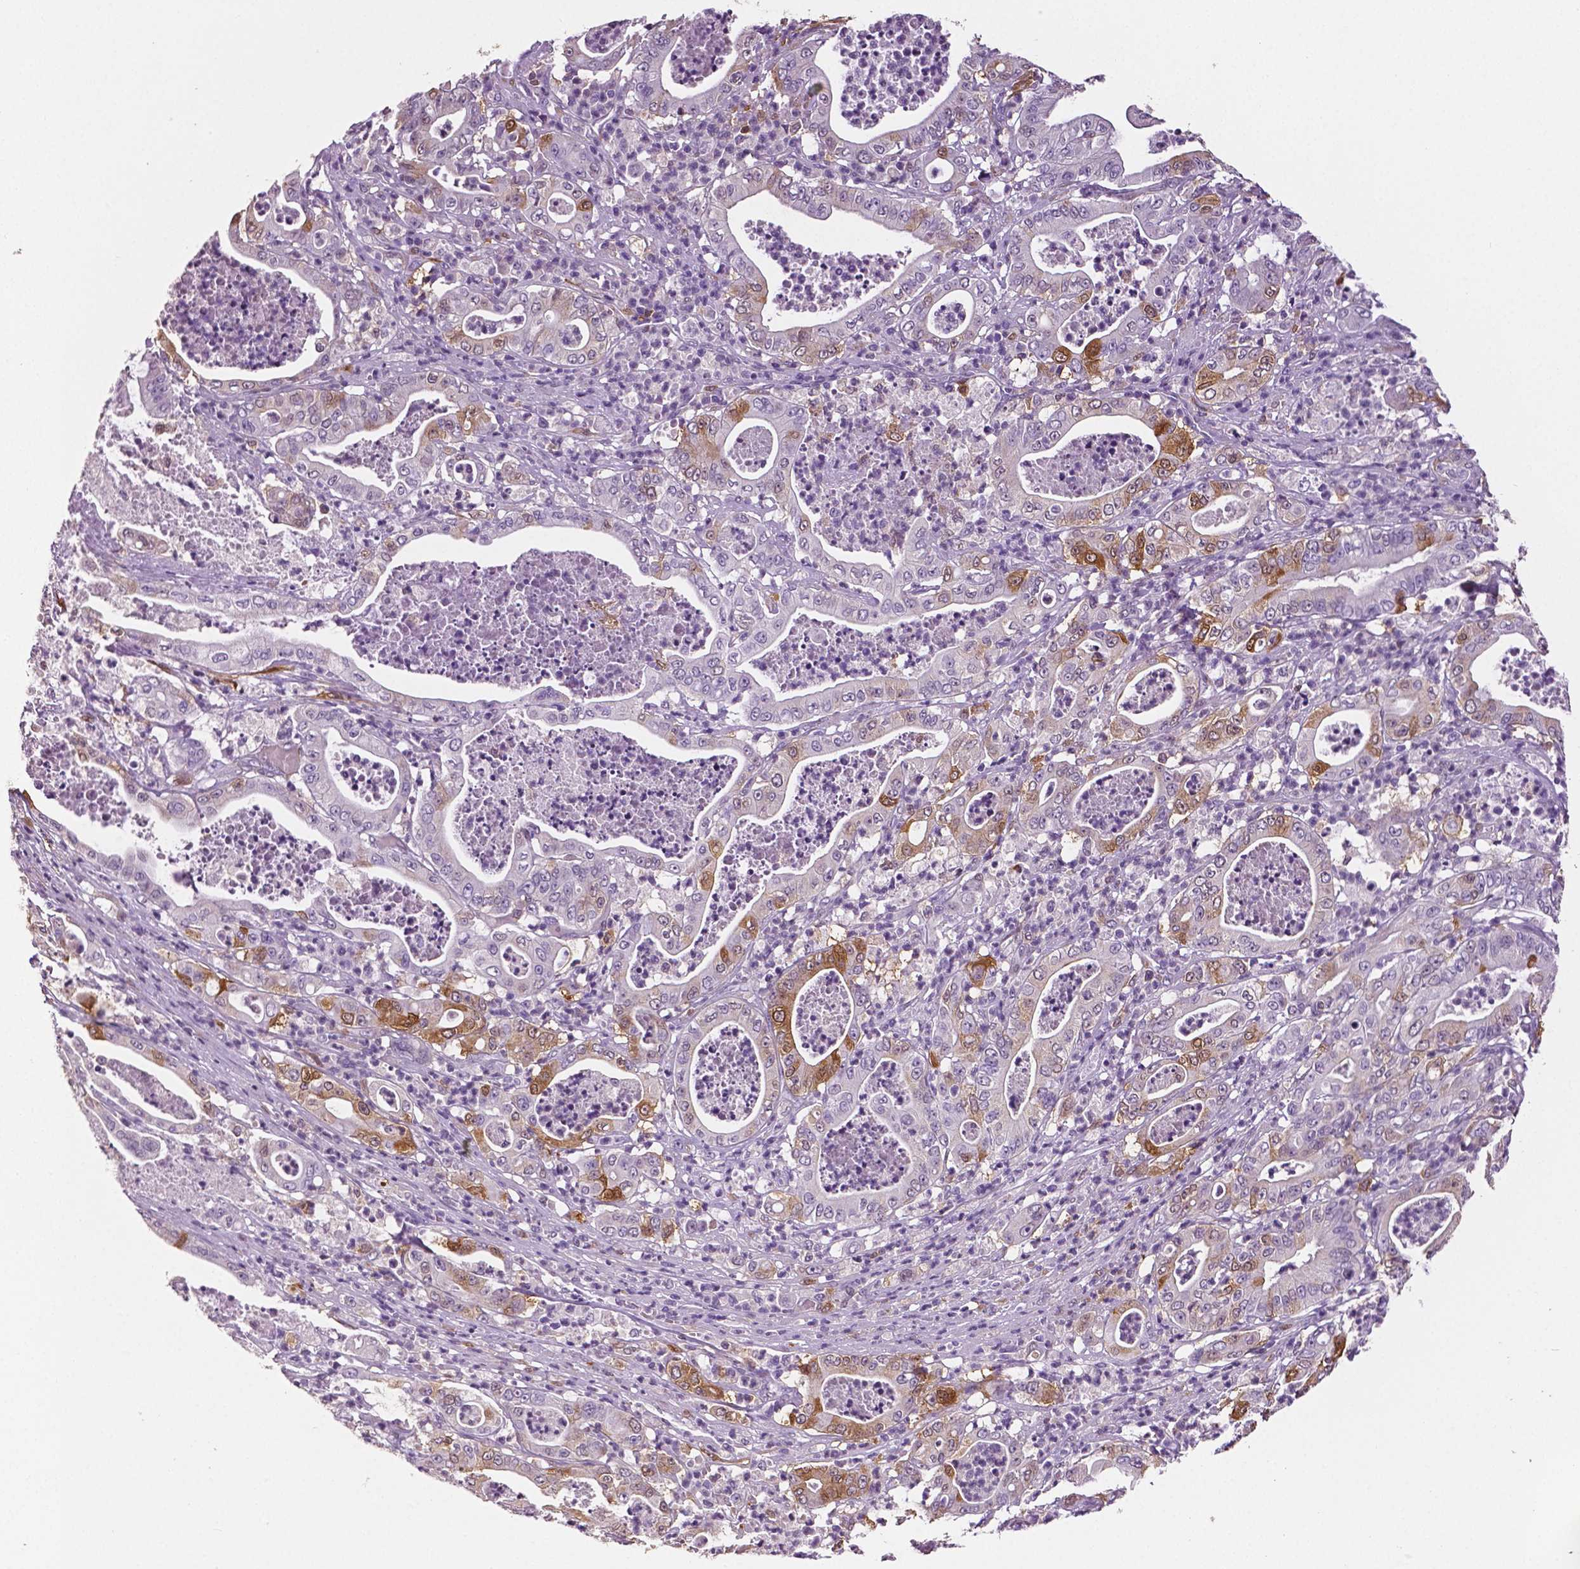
{"staining": {"intensity": "moderate", "quantity": "<25%", "location": "cytoplasmic/membranous"}, "tissue": "pancreatic cancer", "cell_type": "Tumor cells", "image_type": "cancer", "snomed": [{"axis": "morphology", "description": "Adenocarcinoma, NOS"}, {"axis": "topography", "description": "Pancreas"}], "caption": "Immunohistochemistry photomicrograph of neoplastic tissue: human pancreatic cancer (adenocarcinoma) stained using immunohistochemistry (IHC) shows low levels of moderate protein expression localized specifically in the cytoplasmic/membranous of tumor cells, appearing as a cytoplasmic/membranous brown color.", "gene": "PHGDH", "patient": {"sex": "male", "age": 71}}